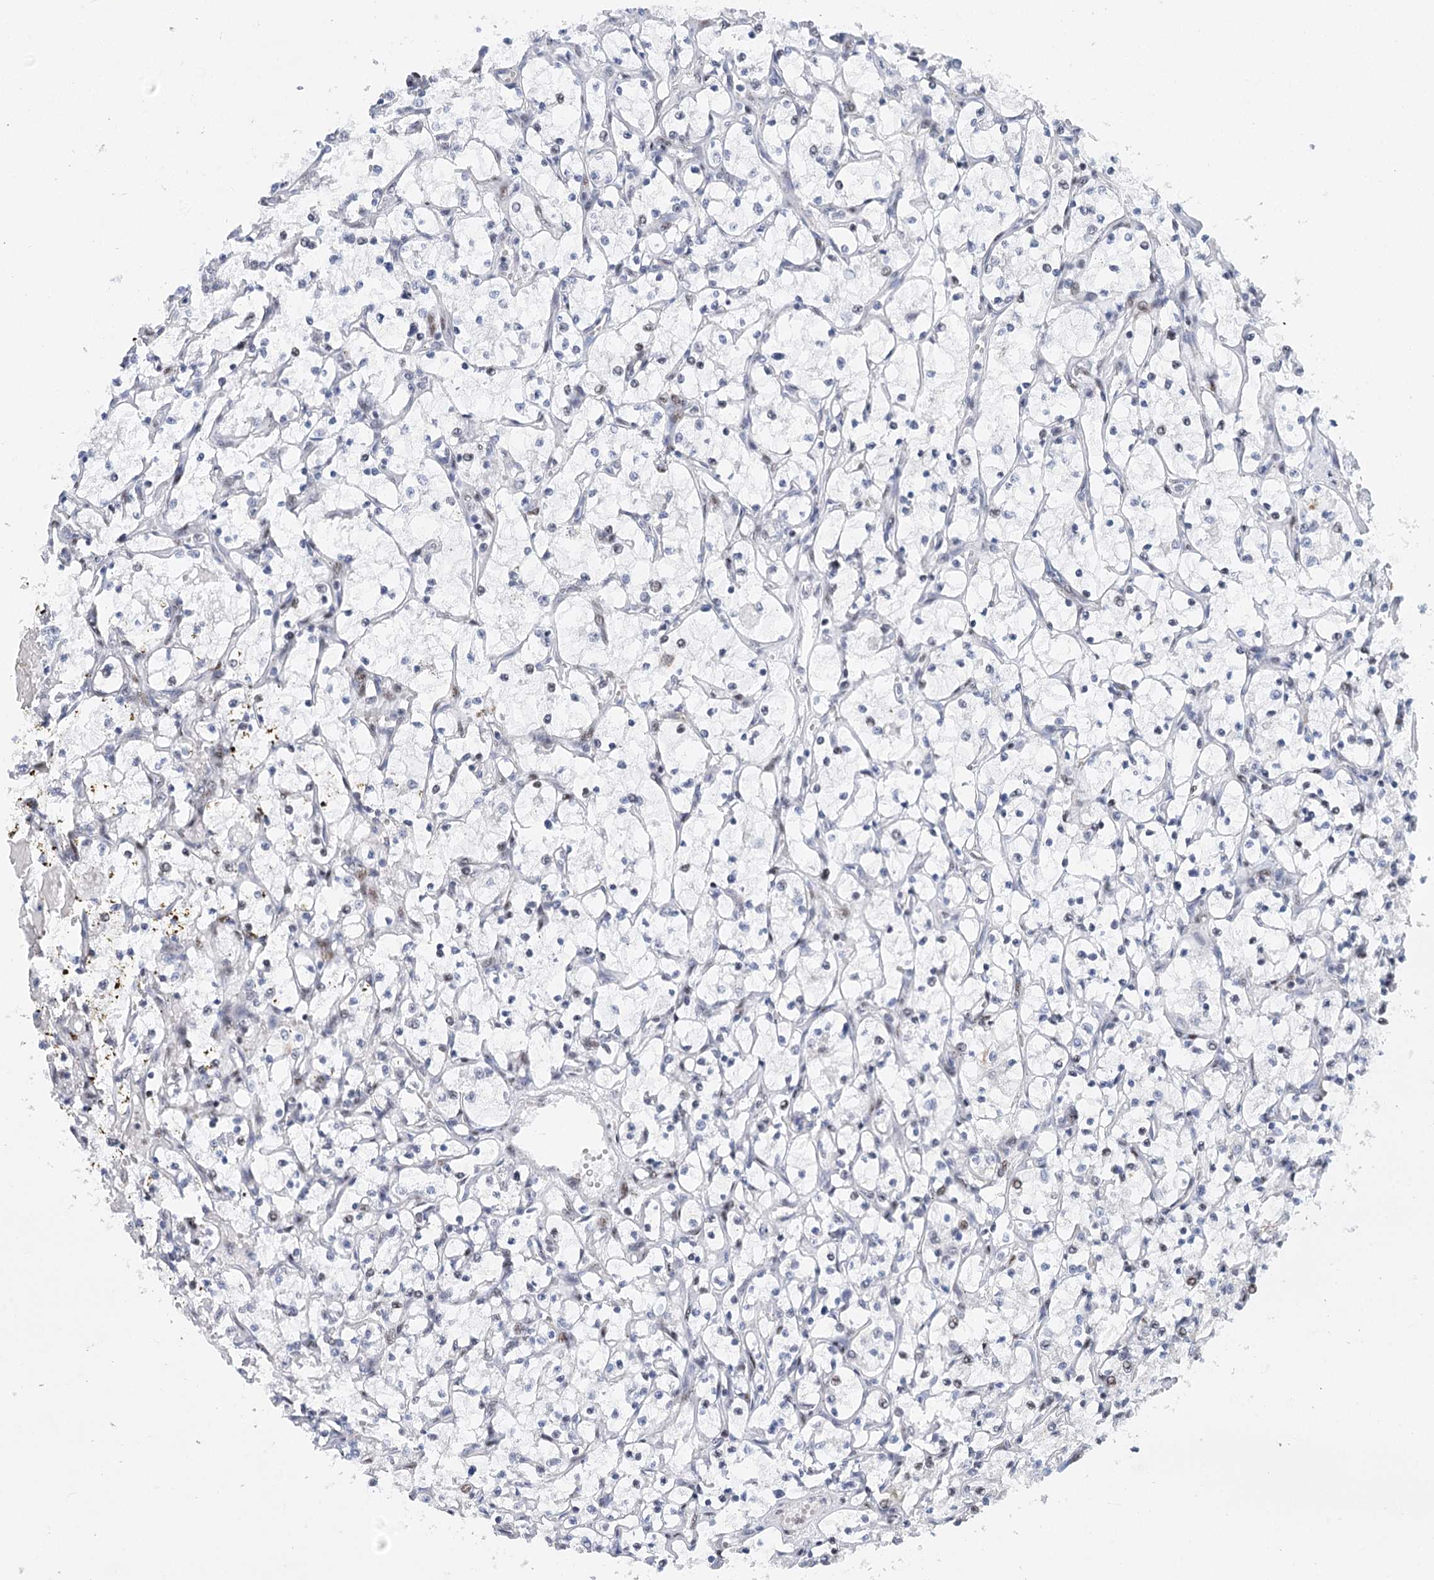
{"staining": {"intensity": "negative", "quantity": "none", "location": "none"}, "tissue": "renal cancer", "cell_type": "Tumor cells", "image_type": "cancer", "snomed": [{"axis": "morphology", "description": "Adenocarcinoma, NOS"}, {"axis": "topography", "description": "Kidney"}], "caption": "Immunohistochemistry of adenocarcinoma (renal) shows no staining in tumor cells.", "gene": "CAMTA1", "patient": {"sex": "female", "age": 69}}